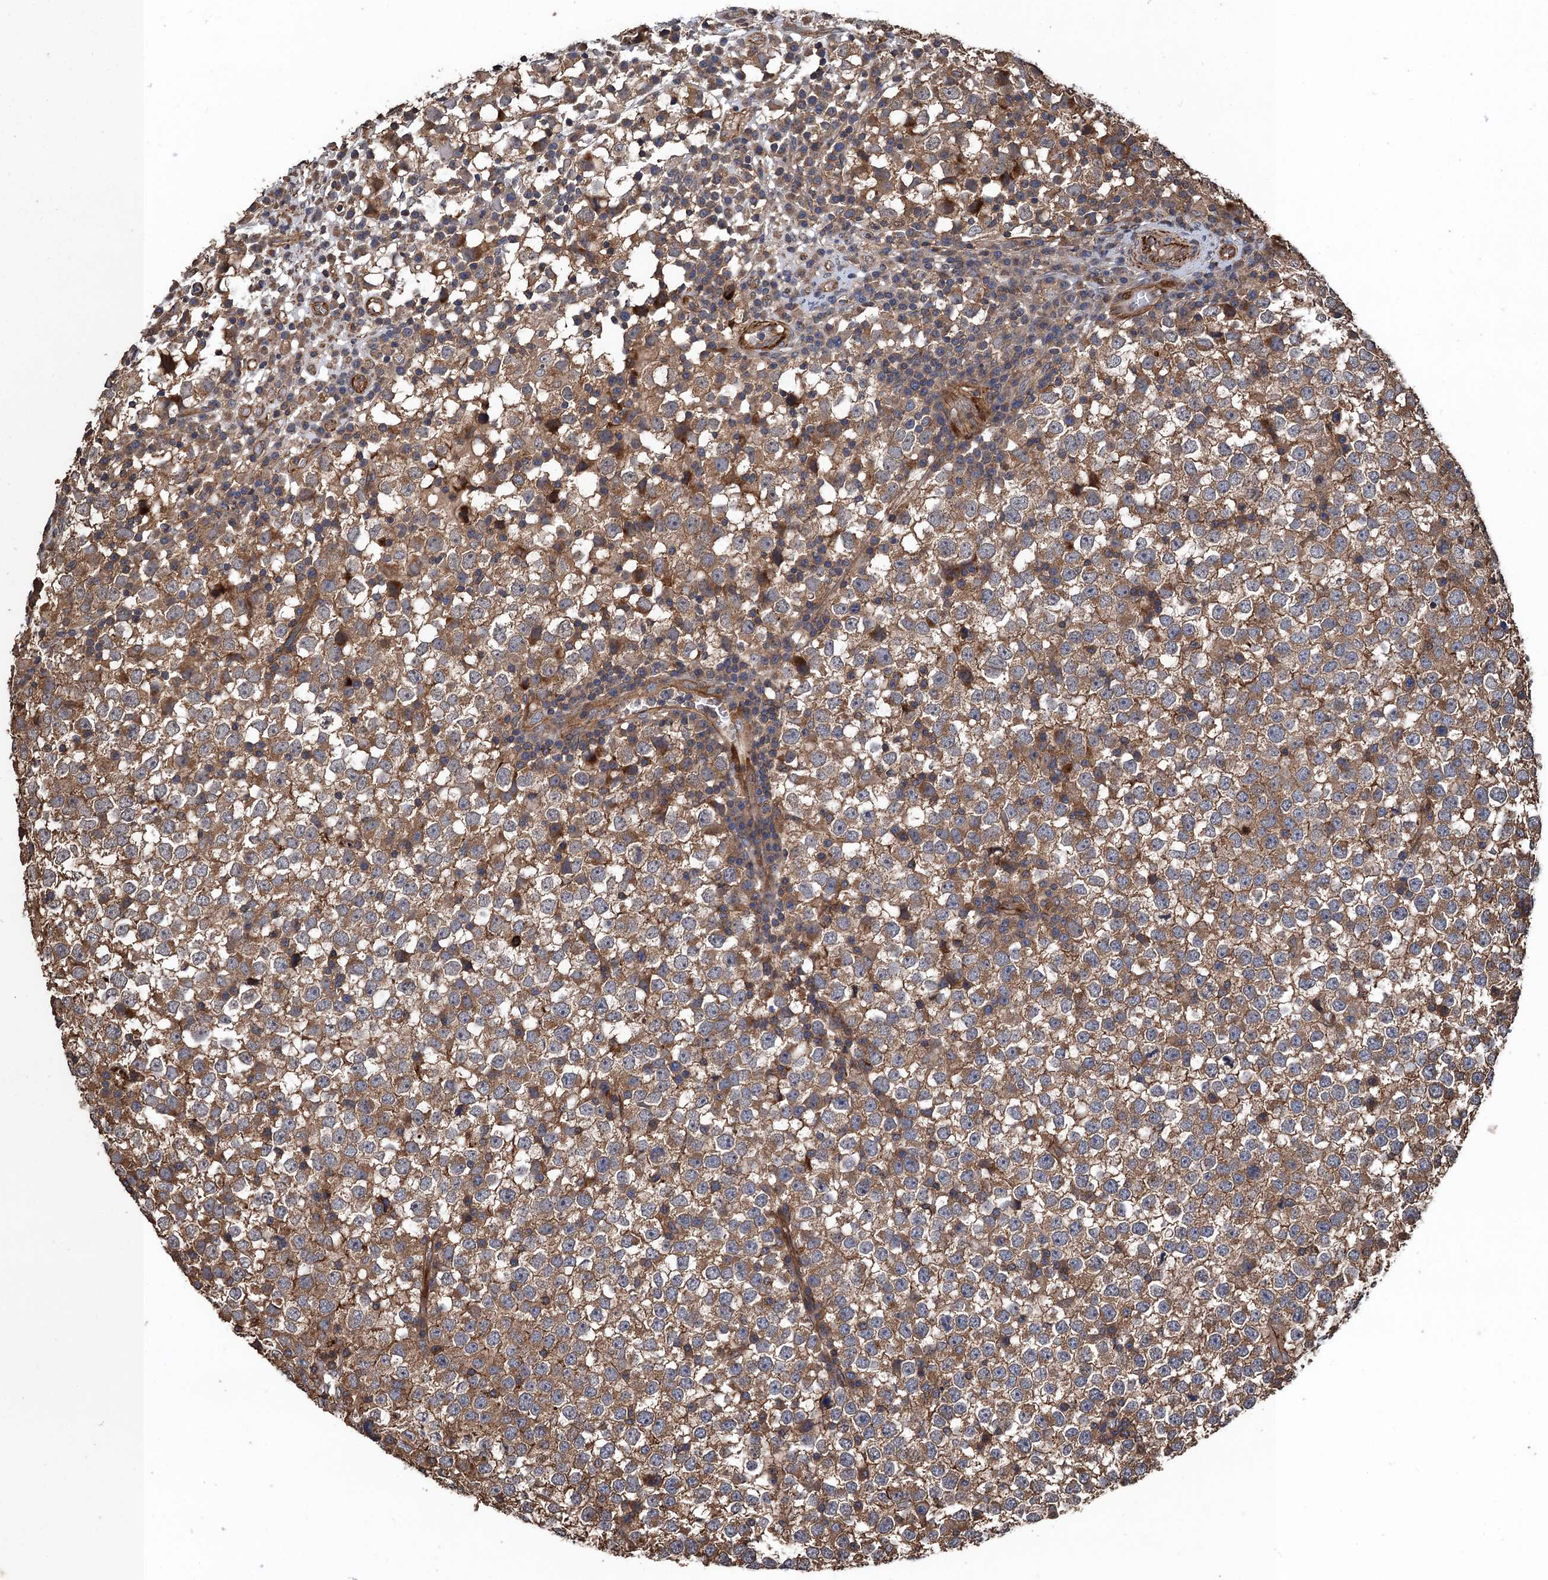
{"staining": {"intensity": "moderate", "quantity": "25%-75%", "location": "cytoplasmic/membranous"}, "tissue": "testis cancer", "cell_type": "Tumor cells", "image_type": "cancer", "snomed": [{"axis": "morphology", "description": "Seminoma, NOS"}, {"axis": "topography", "description": "Testis"}], "caption": "Tumor cells display moderate cytoplasmic/membranous expression in about 25%-75% of cells in testis seminoma. (Stains: DAB in brown, nuclei in blue, Microscopy: brightfield microscopy at high magnification).", "gene": "PPP4R1", "patient": {"sex": "male", "age": 65}}